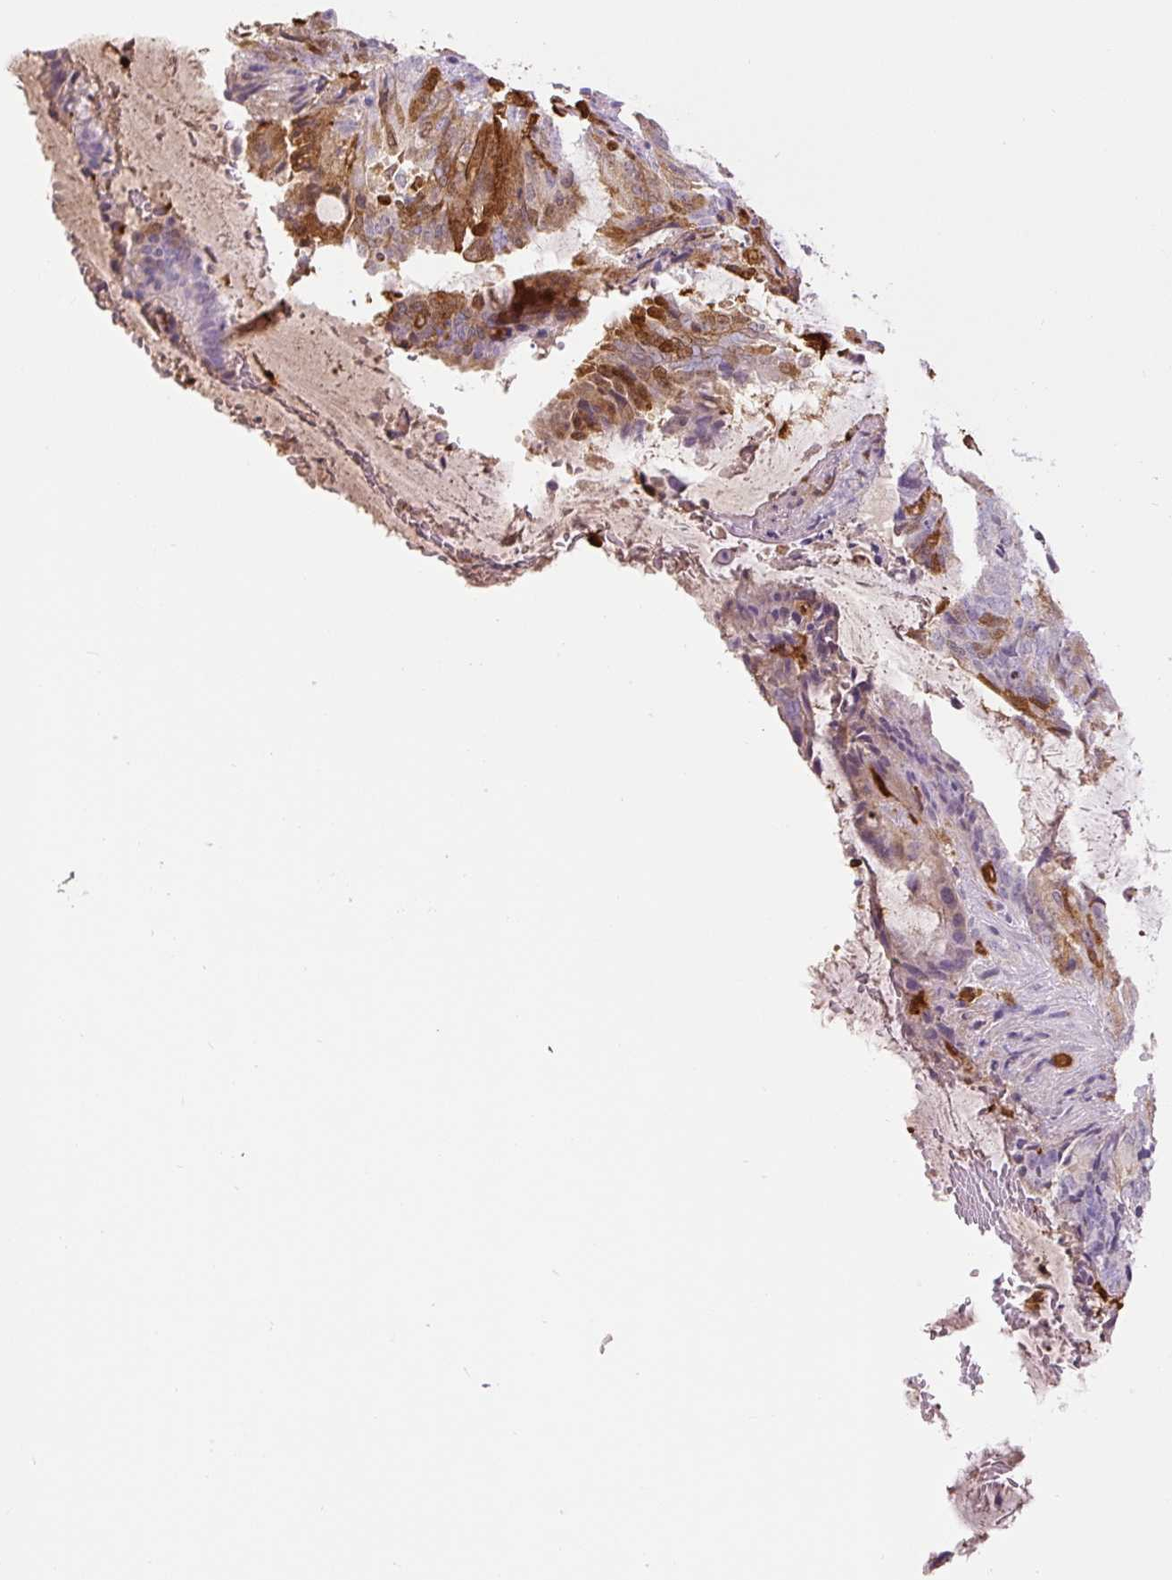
{"staining": {"intensity": "moderate", "quantity": "<25%", "location": "cytoplasmic/membranous"}, "tissue": "endometrial cancer", "cell_type": "Tumor cells", "image_type": "cancer", "snomed": [{"axis": "morphology", "description": "Adenocarcinoma, NOS"}, {"axis": "topography", "description": "Endometrium"}], "caption": "High-magnification brightfield microscopy of endometrial cancer stained with DAB (brown) and counterstained with hematoxylin (blue). tumor cells exhibit moderate cytoplasmic/membranous positivity is appreciated in approximately<25% of cells. (IHC, brightfield microscopy, high magnification).", "gene": "S100A4", "patient": {"sex": "female", "age": 51}}